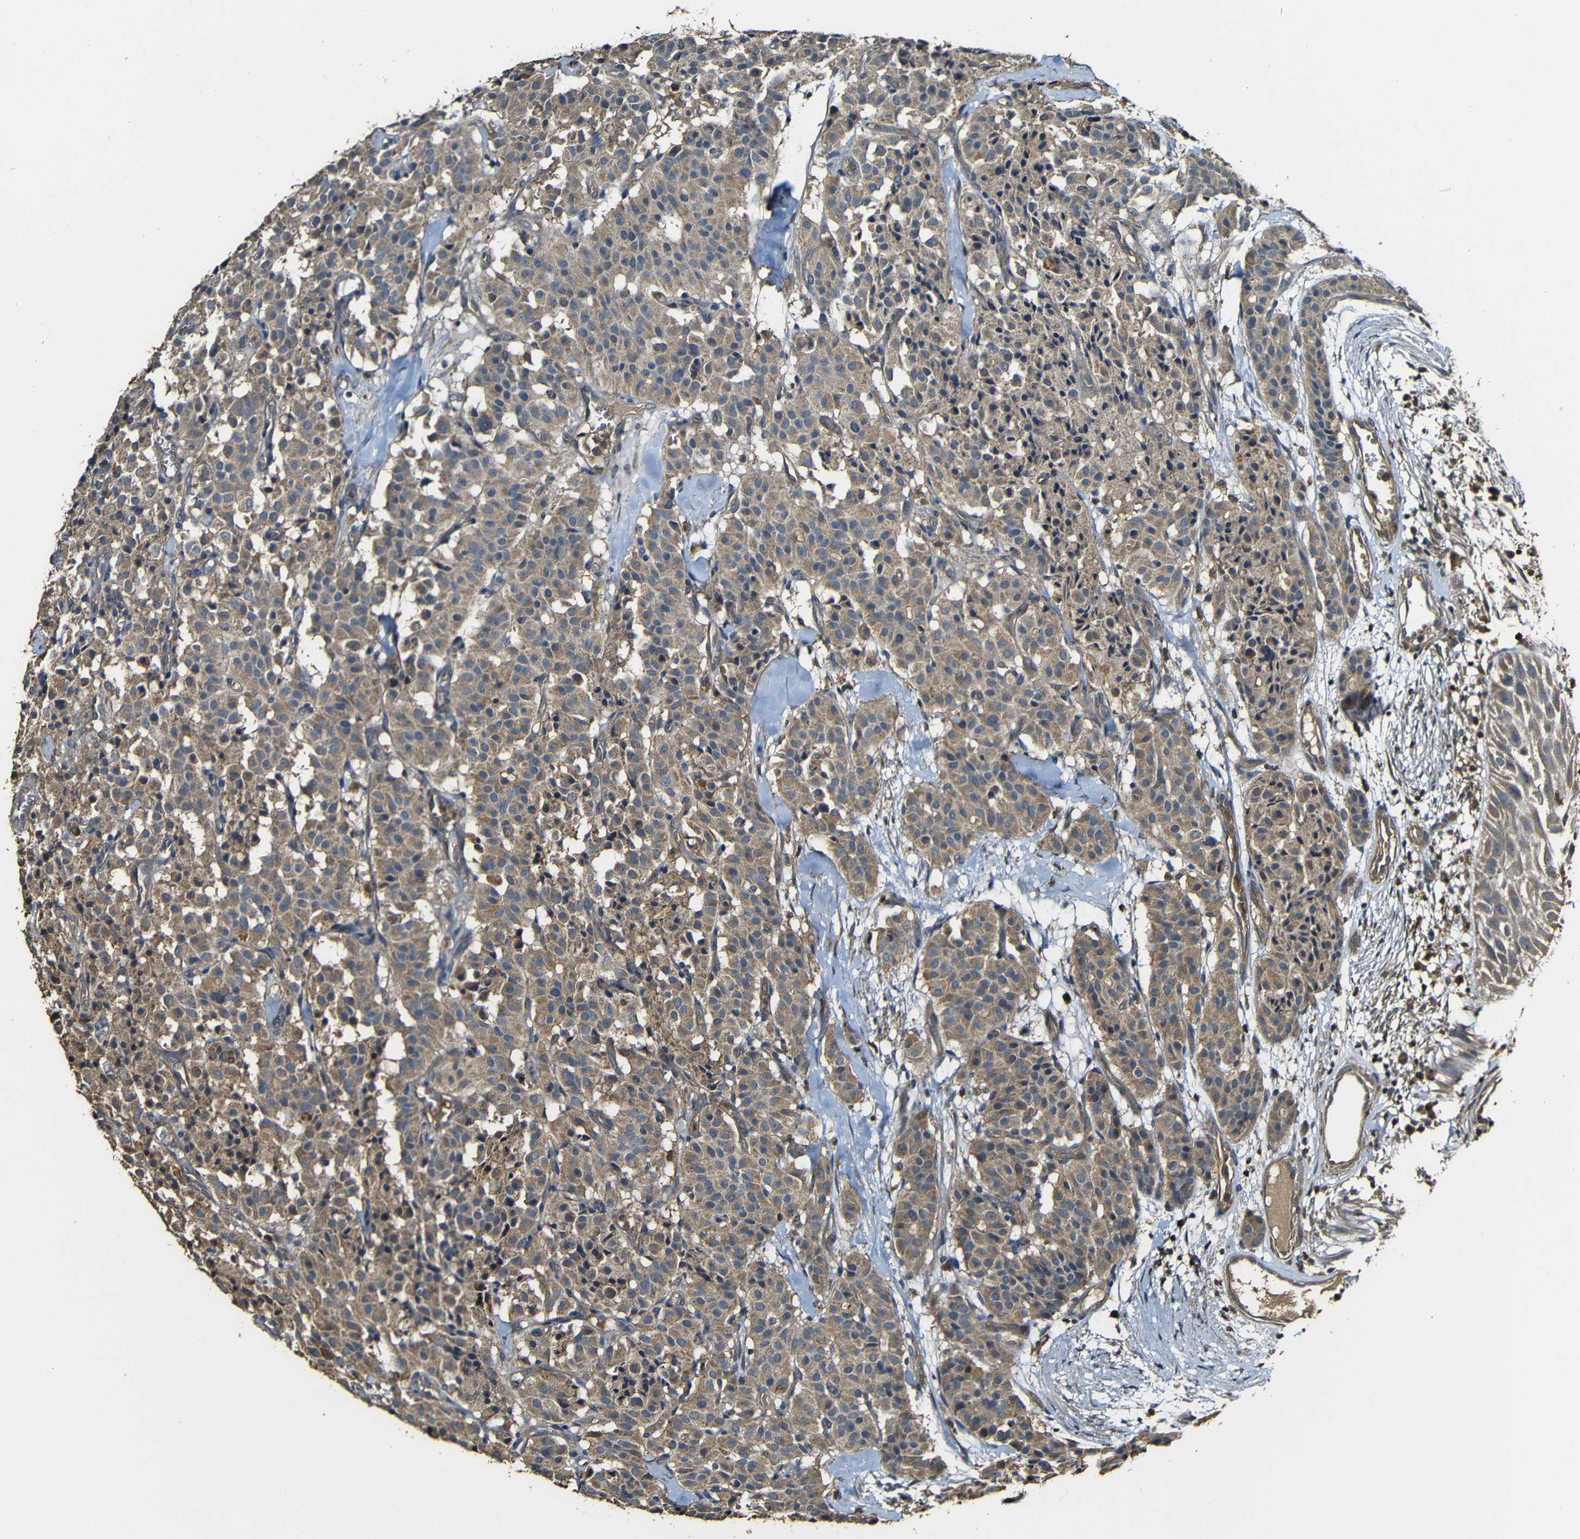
{"staining": {"intensity": "moderate", "quantity": ">75%", "location": "cytoplasmic/membranous"}, "tissue": "carcinoid", "cell_type": "Tumor cells", "image_type": "cancer", "snomed": [{"axis": "morphology", "description": "Carcinoid, malignant, NOS"}, {"axis": "topography", "description": "Lung"}], "caption": "A medium amount of moderate cytoplasmic/membranous positivity is identified in about >75% of tumor cells in malignant carcinoid tissue. (IHC, brightfield microscopy, high magnification).", "gene": "CASP8", "patient": {"sex": "male", "age": 30}}